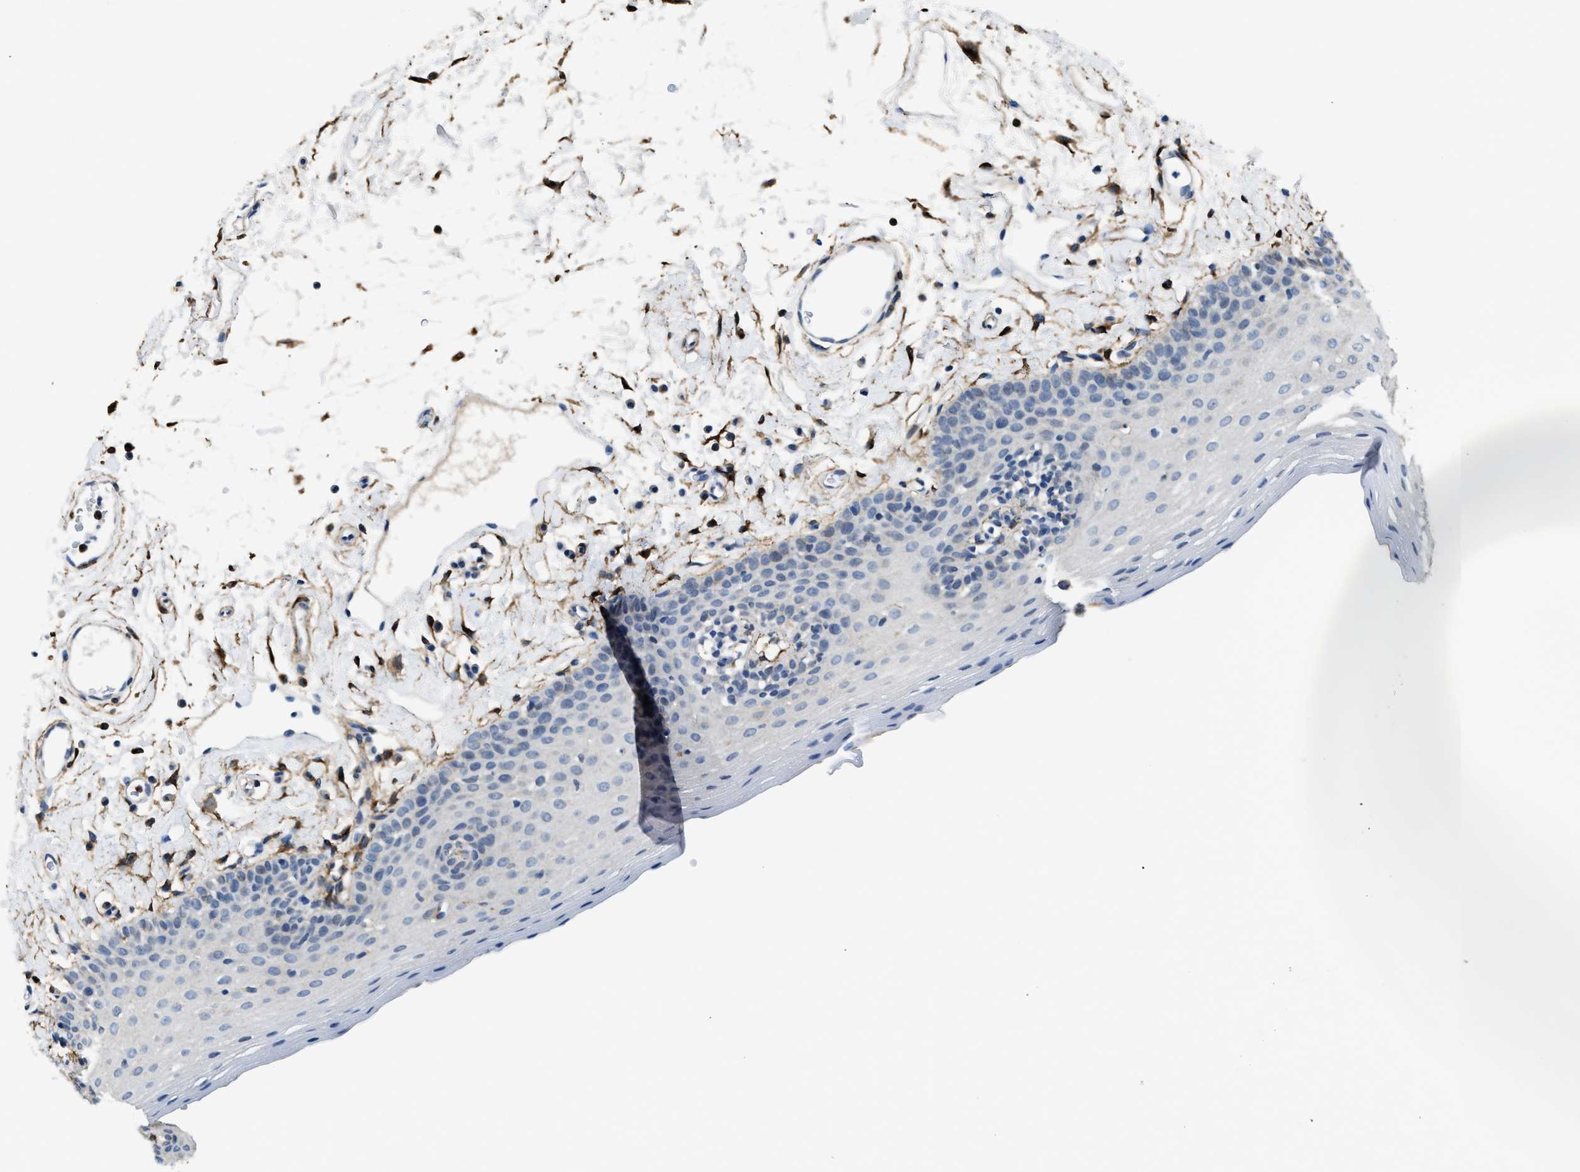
{"staining": {"intensity": "negative", "quantity": "none", "location": "none"}, "tissue": "oral mucosa", "cell_type": "Squamous epithelial cells", "image_type": "normal", "snomed": [{"axis": "morphology", "description": "Normal tissue, NOS"}, {"axis": "topography", "description": "Oral tissue"}], "caption": "IHC of normal oral mucosa demonstrates no staining in squamous epithelial cells.", "gene": "LRP1", "patient": {"sex": "male", "age": 66}}